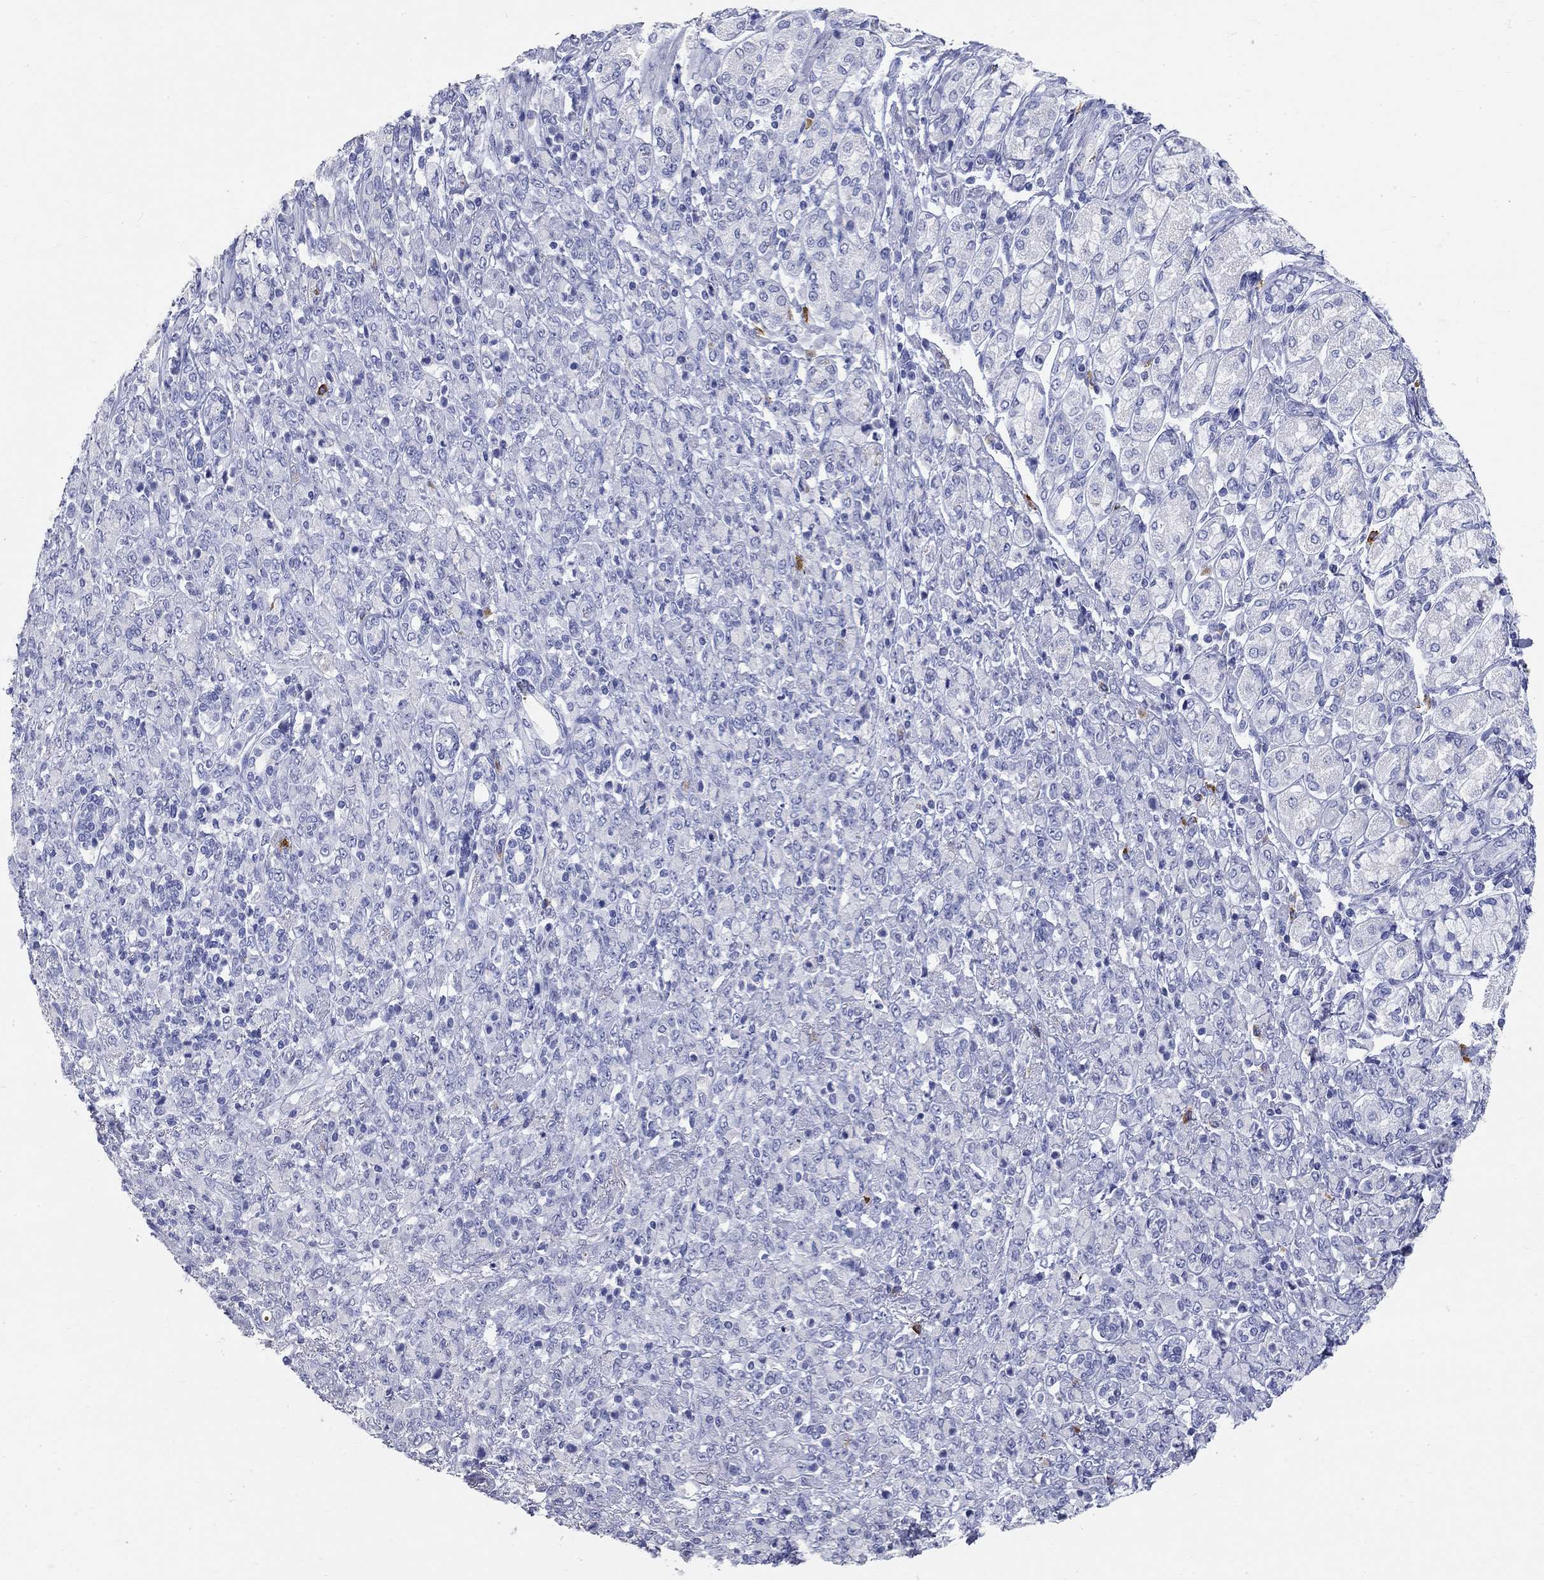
{"staining": {"intensity": "negative", "quantity": "none", "location": "none"}, "tissue": "stomach cancer", "cell_type": "Tumor cells", "image_type": "cancer", "snomed": [{"axis": "morphology", "description": "Normal tissue, NOS"}, {"axis": "morphology", "description": "Adenocarcinoma, NOS"}, {"axis": "topography", "description": "Stomach"}], "caption": "Immunohistochemical staining of stomach cancer demonstrates no significant positivity in tumor cells.", "gene": "PHOX2B", "patient": {"sex": "female", "age": 79}}